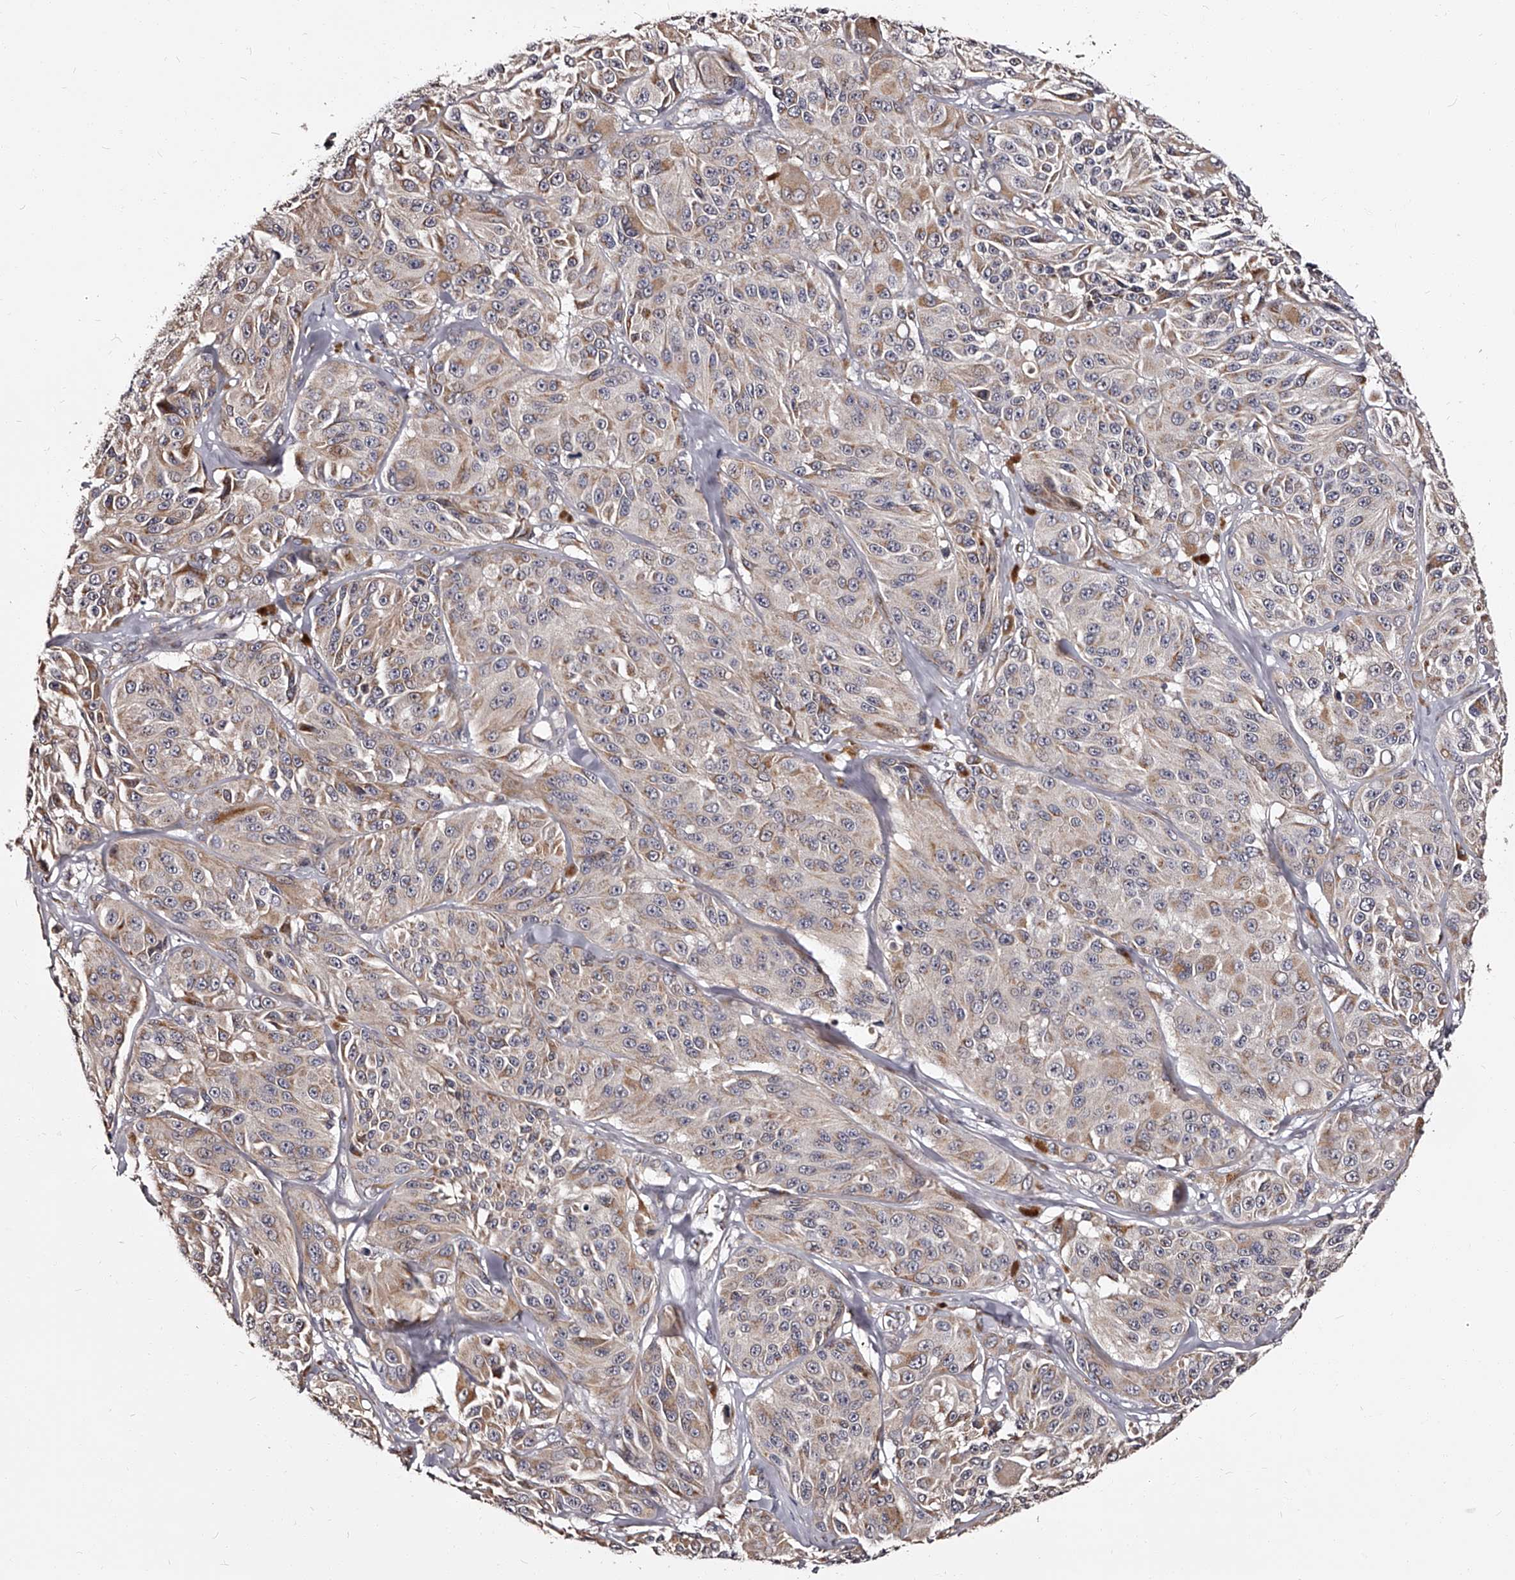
{"staining": {"intensity": "negative", "quantity": "none", "location": "none"}, "tissue": "melanoma", "cell_type": "Tumor cells", "image_type": "cancer", "snomed": [{"axis": "morphology", "description": "Malignant melanoma, NOS"}, {"axis": "topography", "description": "Skin"}], "caption": "High magnification brightfield microscopy of malignant melanoma stained with DAB (3,3'-diaminobenzidine) (brown) and counterstained with hematoxylin (blue): tumor cells show no significant positivity. (Immunohistochemistry, brightfield microscopy, high magnification).", "gene": "RSC1A1", "patient": {"sex": "male", "age": 84}}